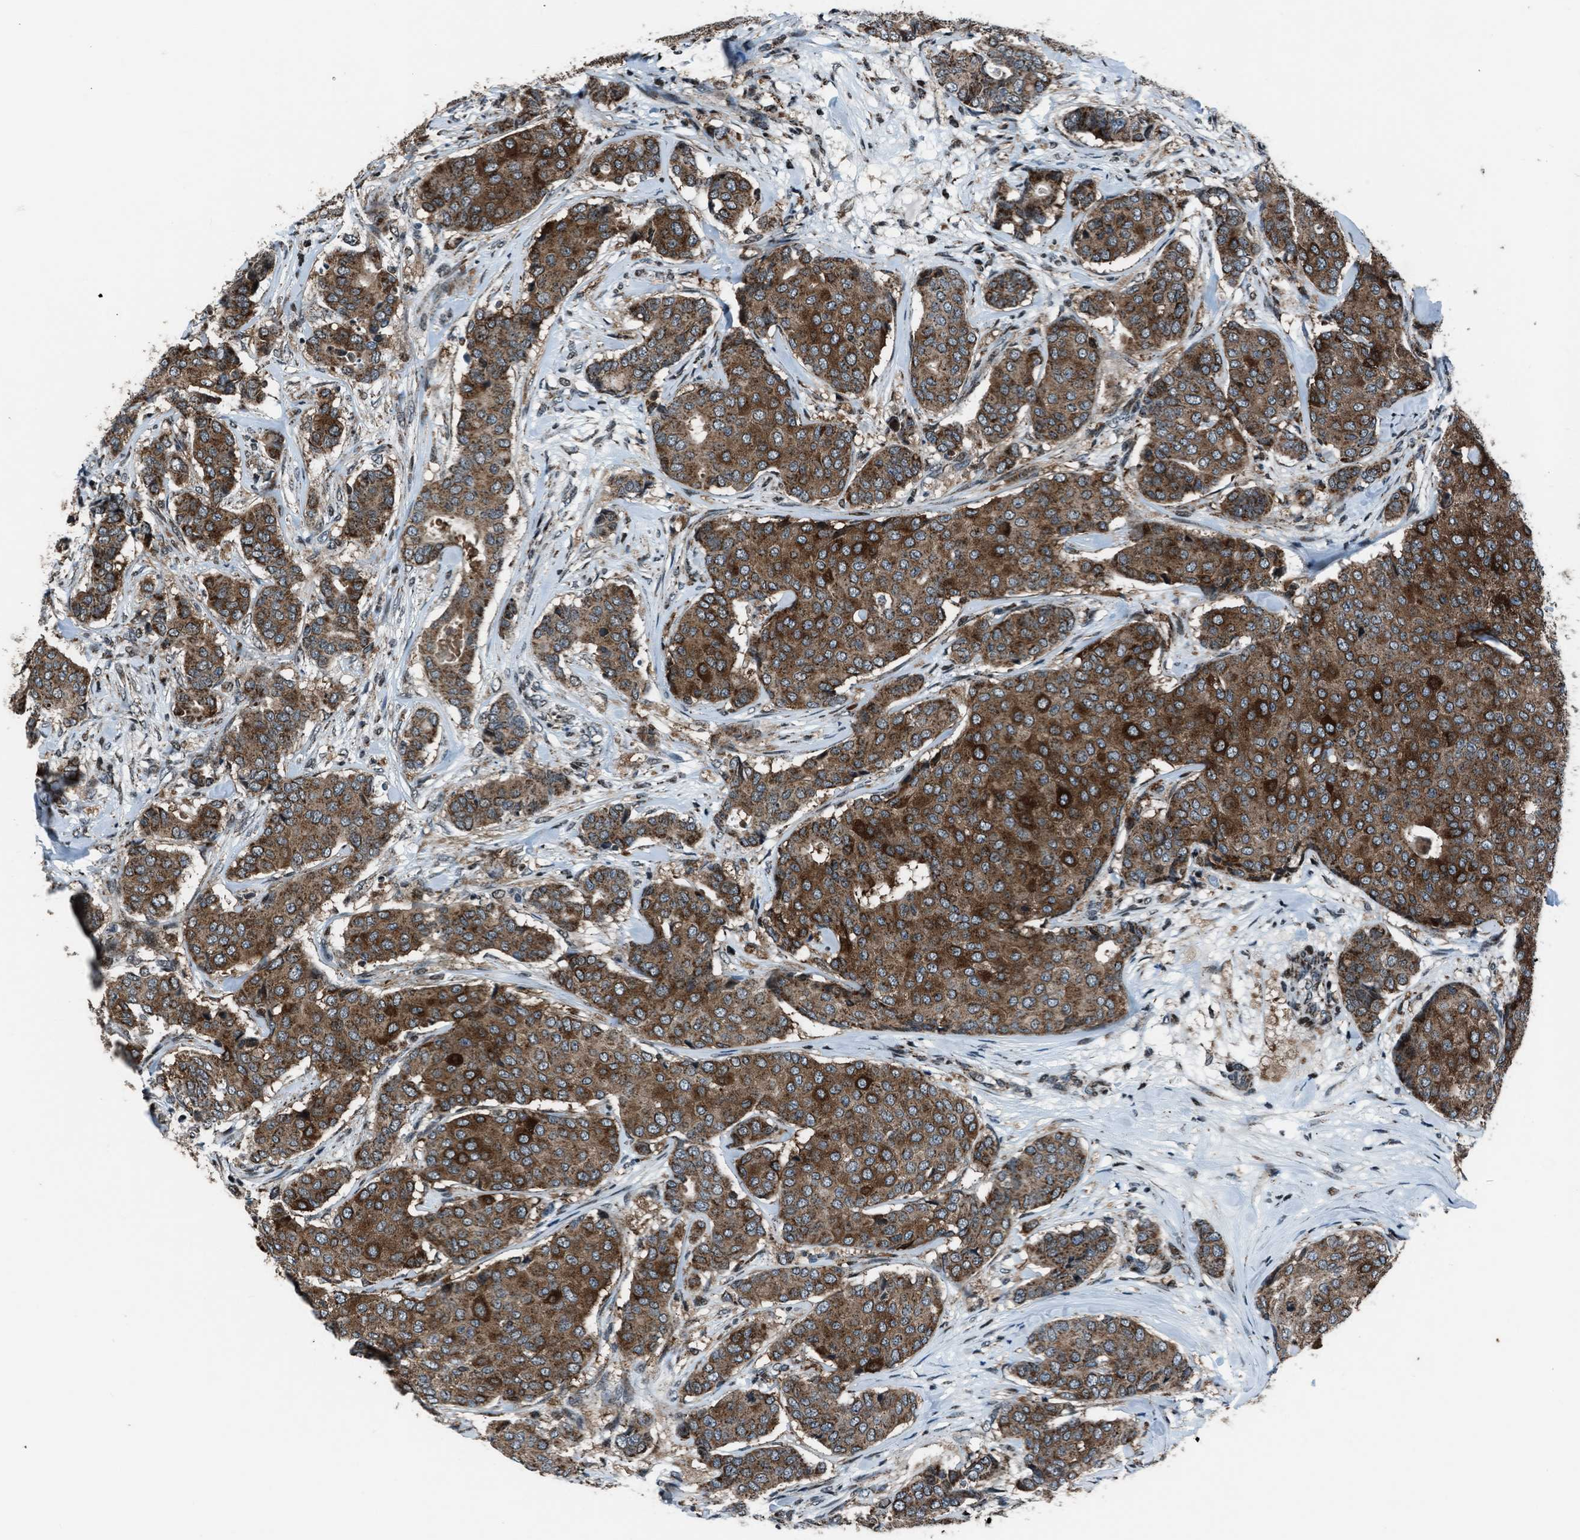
{"staining": {"intensity": "moderate", "quantity": ">75%", "location": "cytoplasmic/membranous"}, "tissue": "breast cancer", "cell_type": "Tumor cells", "image_type": "cancer", "snomed": [{"axis": "morphology", "description": "Duct carcinoma"}, {"axis": "topography", "description": "Breast"}], "caption": "Protein positivity by immunohistochemistry displays moderate cytoplasmic/membranous expression in approximately >75% of tumor cells in breast infiltrating ductal carcinoma.", "gene": "MORC3", "patient": {"sex": "female", "age": 75}}